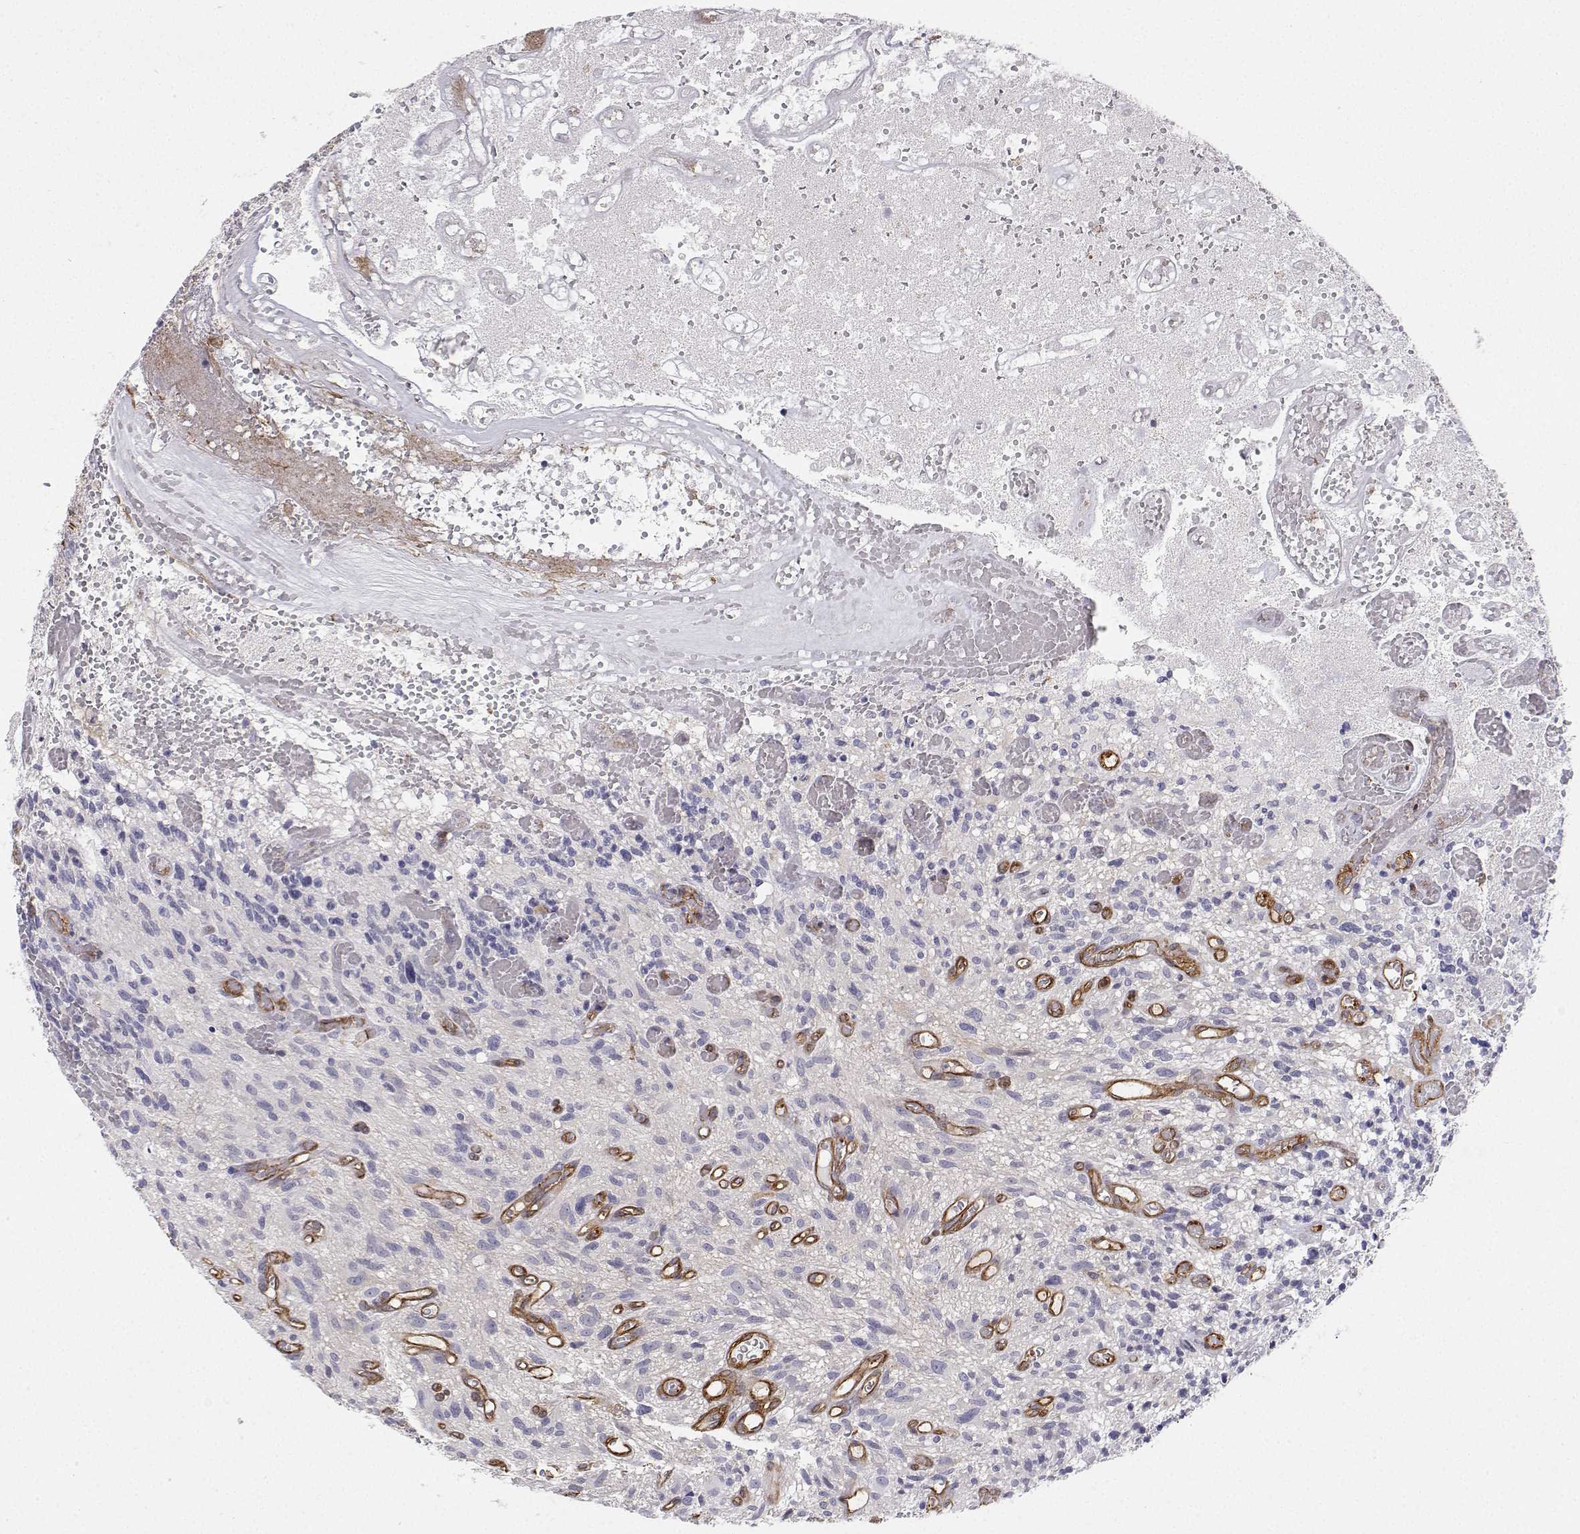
{"staining": {"intensity": "negative", "quantity": "none", "location": "none"}, "tissue": "glioma", "cell_type": "Tumor cells", "image_type": "cancer", "snomed": [{"axis": "morphology", "description": "Glioma, malignant, High grade"}, {"axis": "topography", "description": "Brain"}], "caption": "The IHC photomicrograph has no significant staining in tumor cells of malignant glioma (high-grade) tissue.", "gene": "MYH9", "patient": {"sex": "male", "age": 75}}